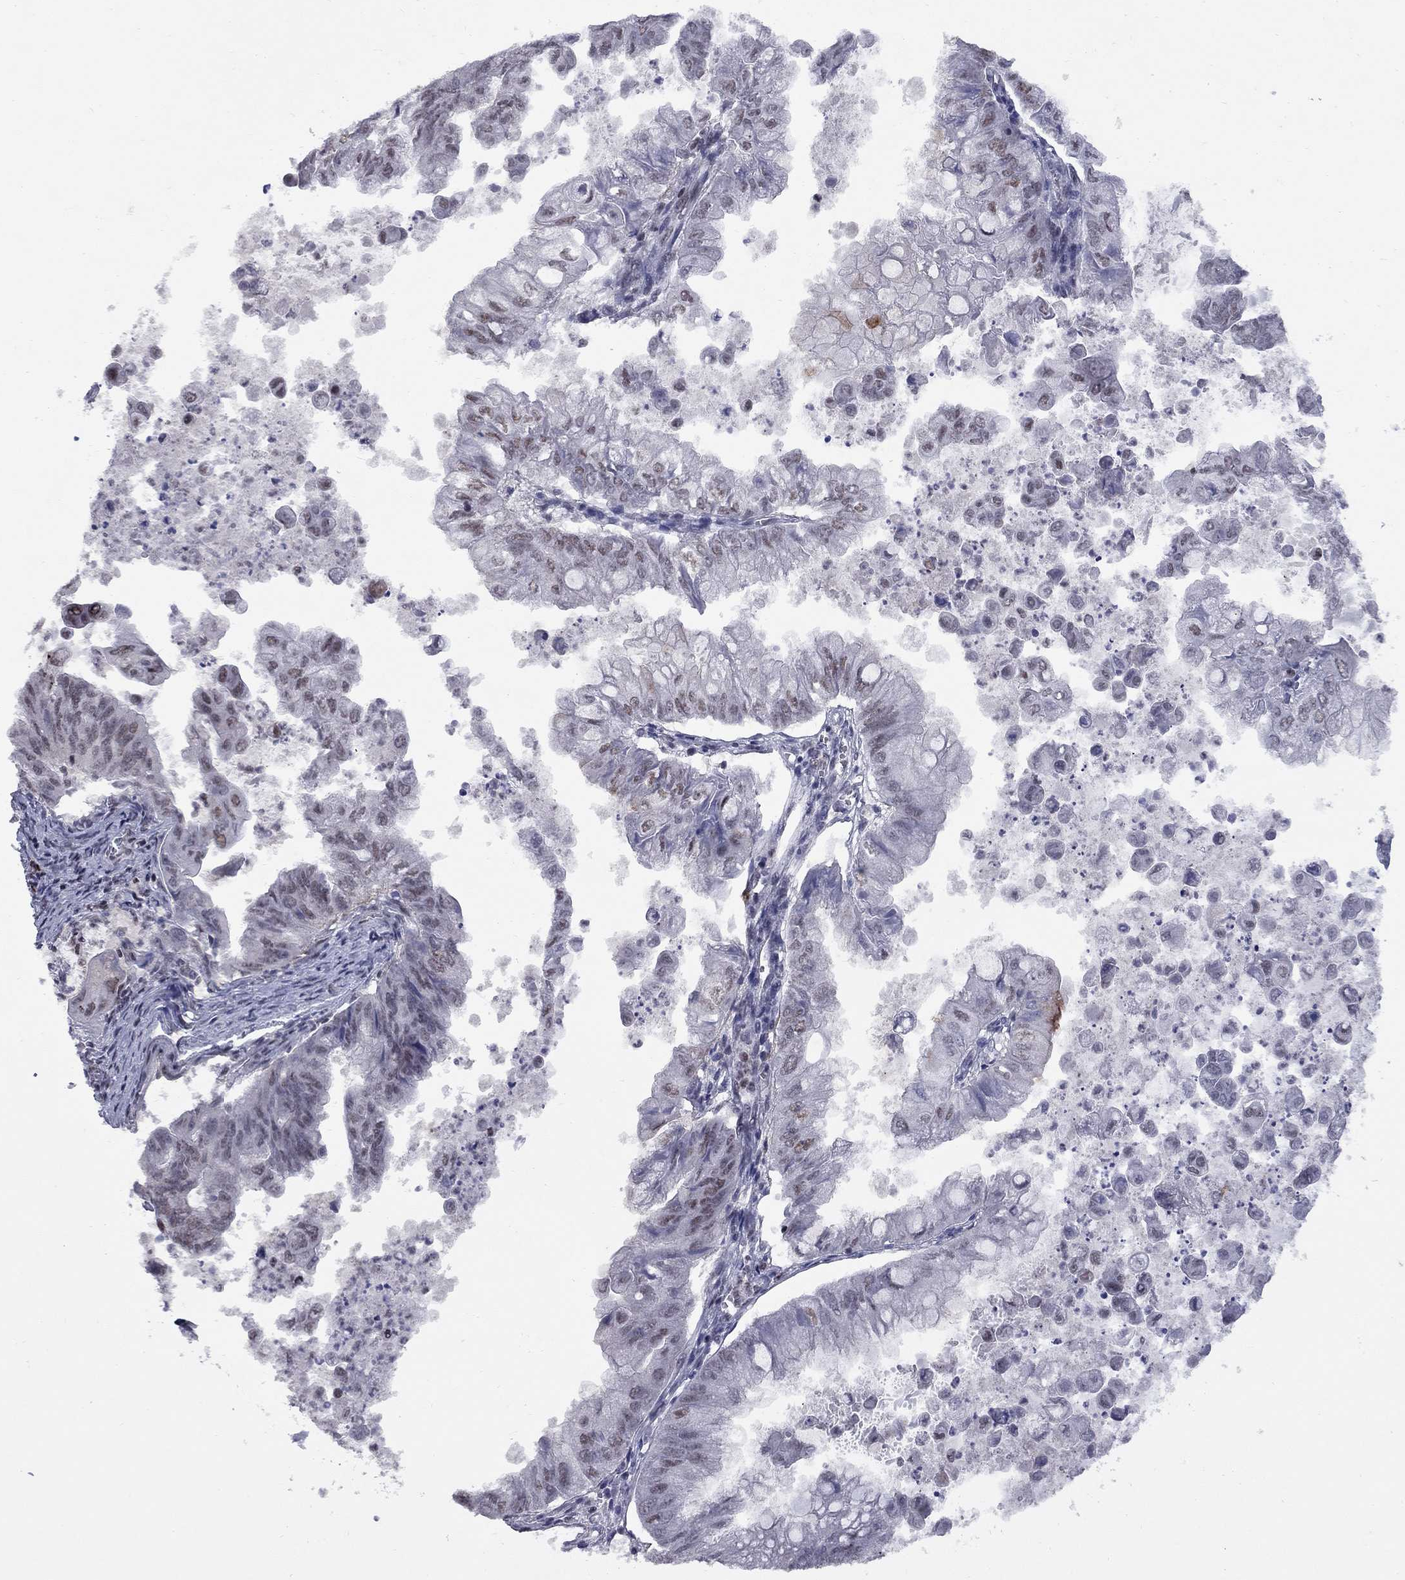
{"staining": {"intensity": "weak", "quantity": "<25%", "location": "nuclear"}, "tissue": "stomach cancer", "cell_type": "Tumor cells", "image_type": "cancer", "snomed": [{"axis": "morphology", "description": "Adenocarcinoma, NOS"}, {"axis": "topography", "description": "Stomach, upper"}], "caption": "Immunohistochemical staining of stomach cancer reveals no significant expression in tumor cells.", "gene": "TAF9", "patient": {"sex": "male", "age": 80}}